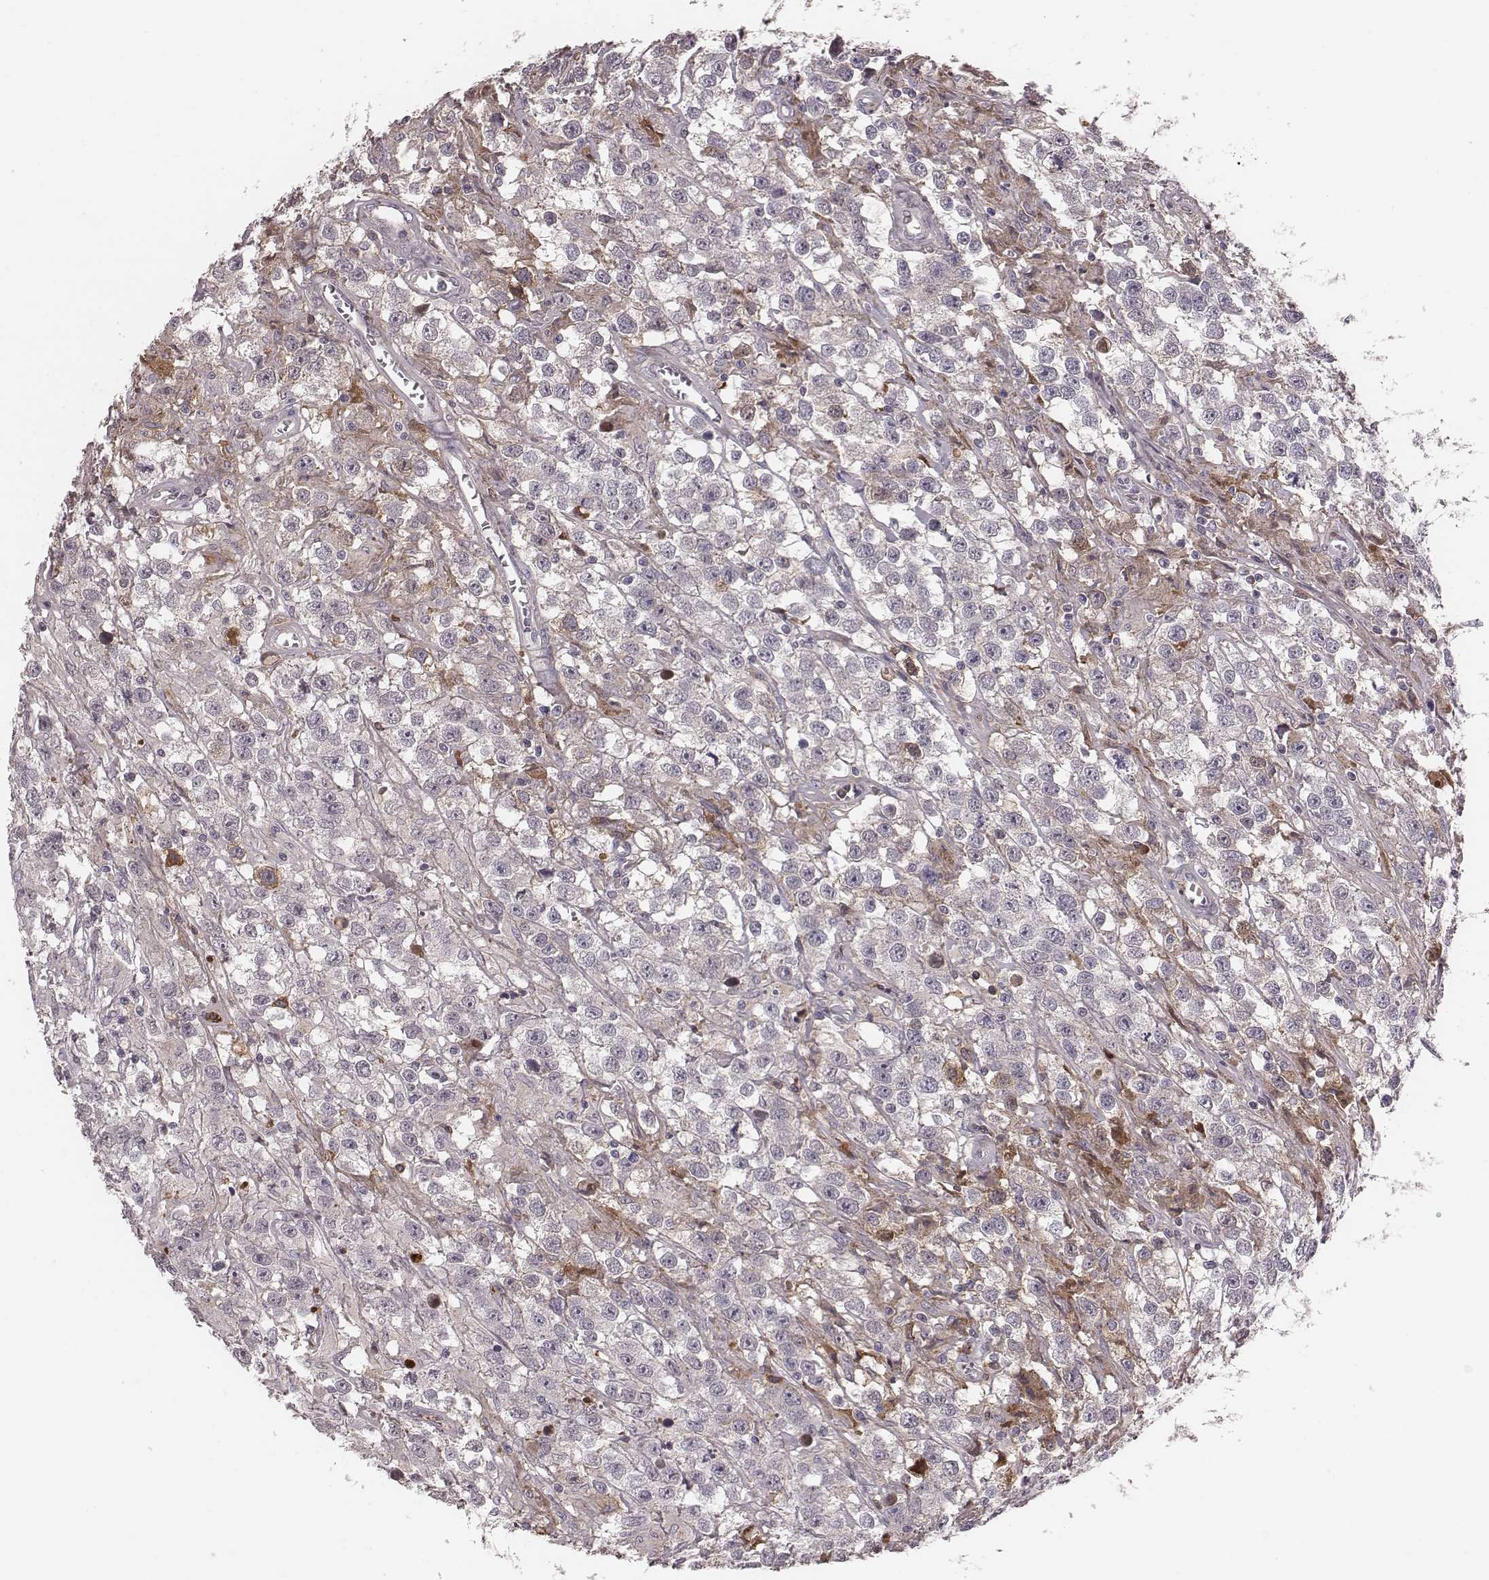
{"staining": {"intensity": "negative", "quantity": "none", "location": "none"}, "tissue": "testis cancer", "cell_type": "Tumor cells", "image_type": "cancer", "snomed": [{"axis": "morphology", "description": "Seminoma, NOS"}, {"axis": "topography", "description": "Testis"}], "caption": "This is an IHC photomicrograph of seminoma (testis). There is no positivity in tumor cells.", "gene": "CFTR", "patient": {"sex": "male", "age": 43}}